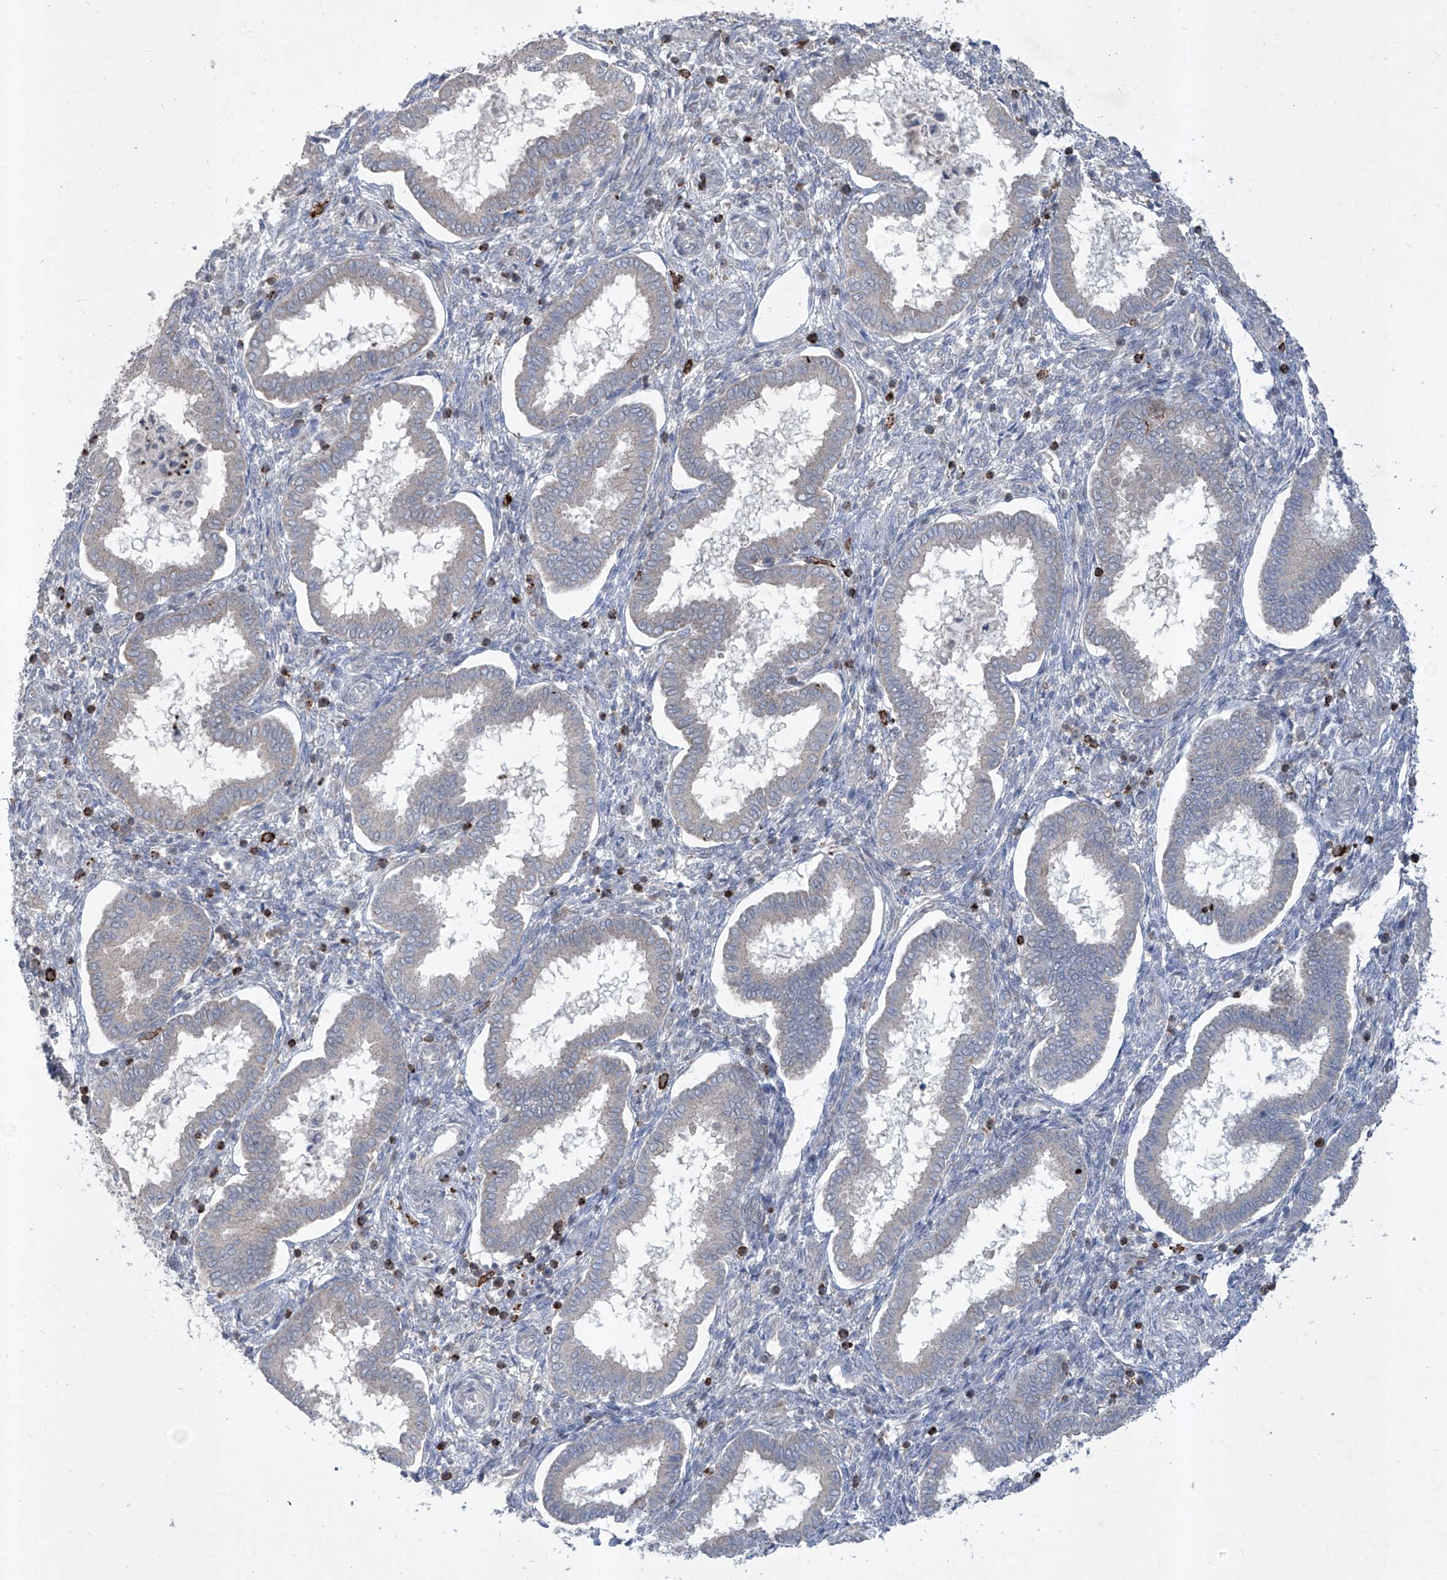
{"staining": {"intensity": "moderate", "quantity": "<25%", "location": "cytoplasmic/membranous"}, "tissue": "endometrium", "cell_type": "Cells in endometrial stroma", "image_type": "normal", "snomed": [{"axis": "morphology", "description": "Normal tissue, NOS"}, {"axis": "topography", "description": "Endometrium"}], "caption": "A brown stain labels moderate cytoplasmic/membranous staining of a protein in cells in endometrial stroma of unremarkable human endometrium.", "gene": "ZBTB48", "patient": {"sex": "female", "age": 24}}